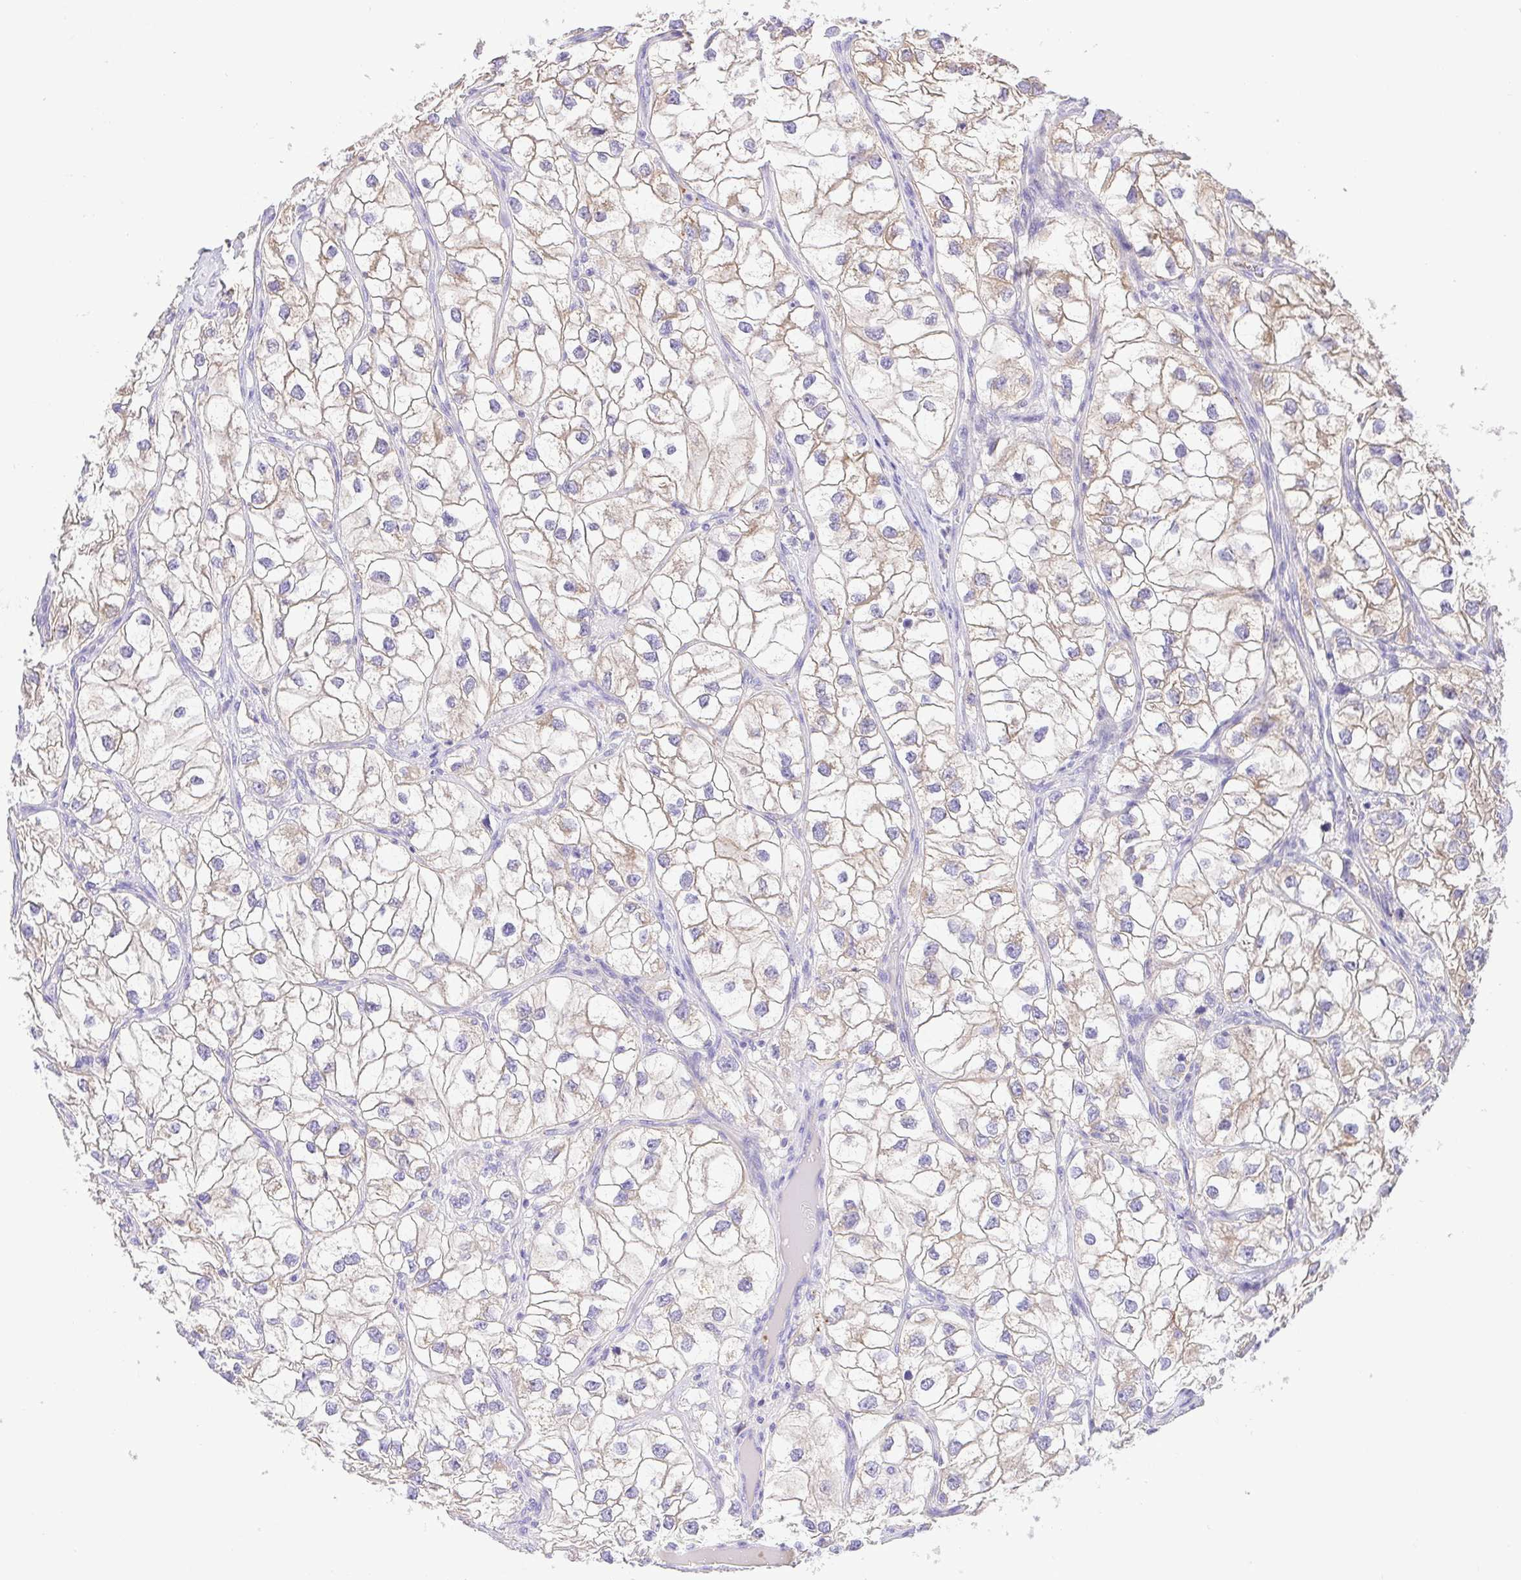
{"staining": {"intensity": "weak", "quantity": "<25%", "location": "cytoplasmic/membranous"}, "tissue": "renal cancer", "cell_type": "Tumor cells", "image_type": "cancer", "snomed": [{"axis": "morphology", "description": "Adenocarcinoma, NOS"}, {"axis": "topography", "description": "Kidney"}], "caption": "Renal cancer (adenocarcinoma) stained for a protein using IHC demonstrates no staining tumor cells.", "gene": "SLC13A1", "patient": {"sex": "male", "age": 59}}